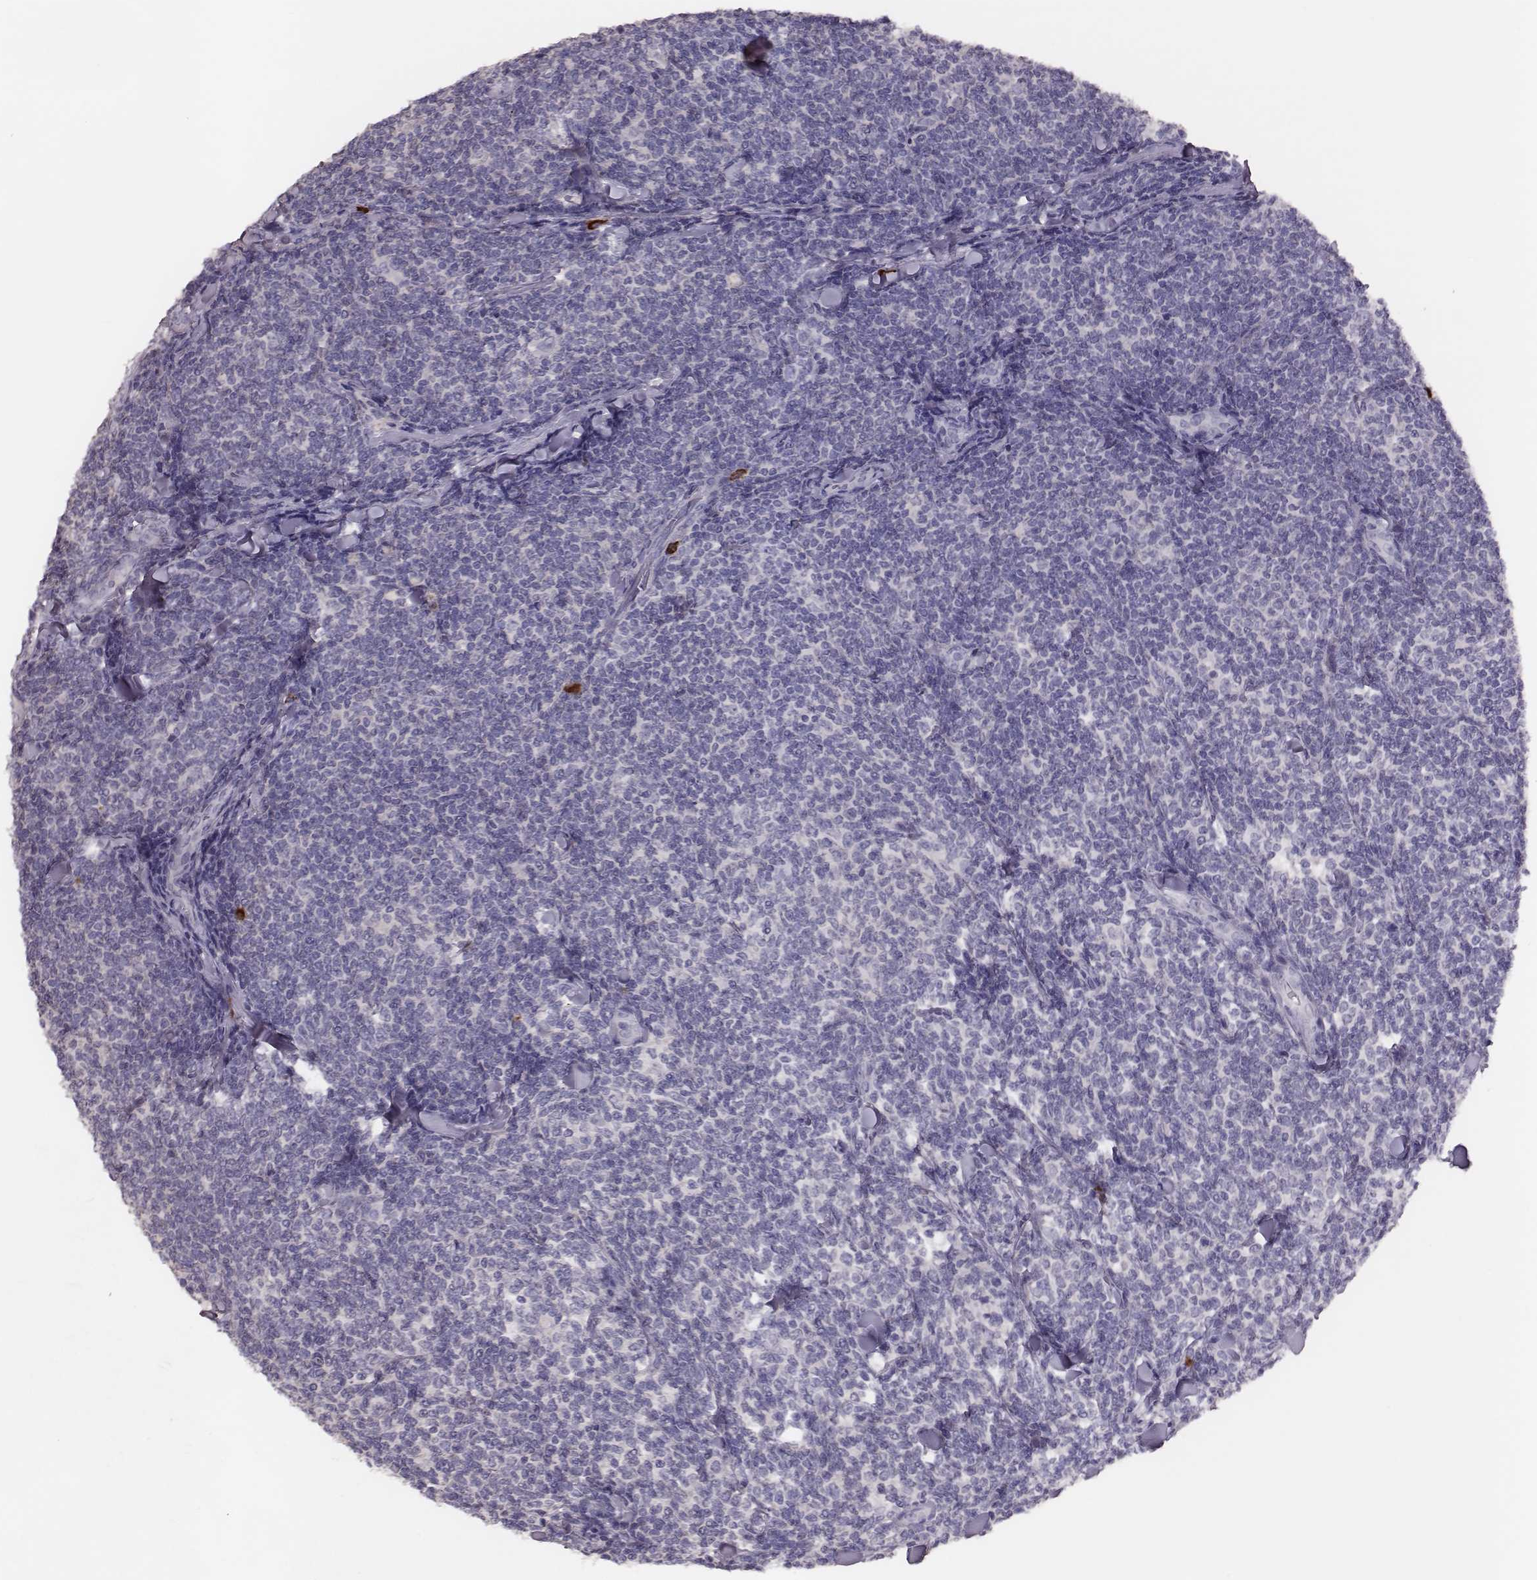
{"staining": {"intensity": "negative", "quantity": "none", "location": "none"}, "tissue": "lymphoma", "cell_type": "Tumor cells", "image_type": "cancer", "snomed": [{"axis": "morphology", "description": "Malignant lymphoma, non-Hodgkin's type, Low grade"}, {"axis": "topography", "description": "Lymph node"}], "caption": "Immunohistochemistry histopathology image of neoplastic tissue: human malignant lymphoma, non-Hodgkin's type (low-grade) stained with DAB shows no significant protein staining in tumor cells.", "gene": "P2RY10", "patient": {"sex": "female", "age": 56}}